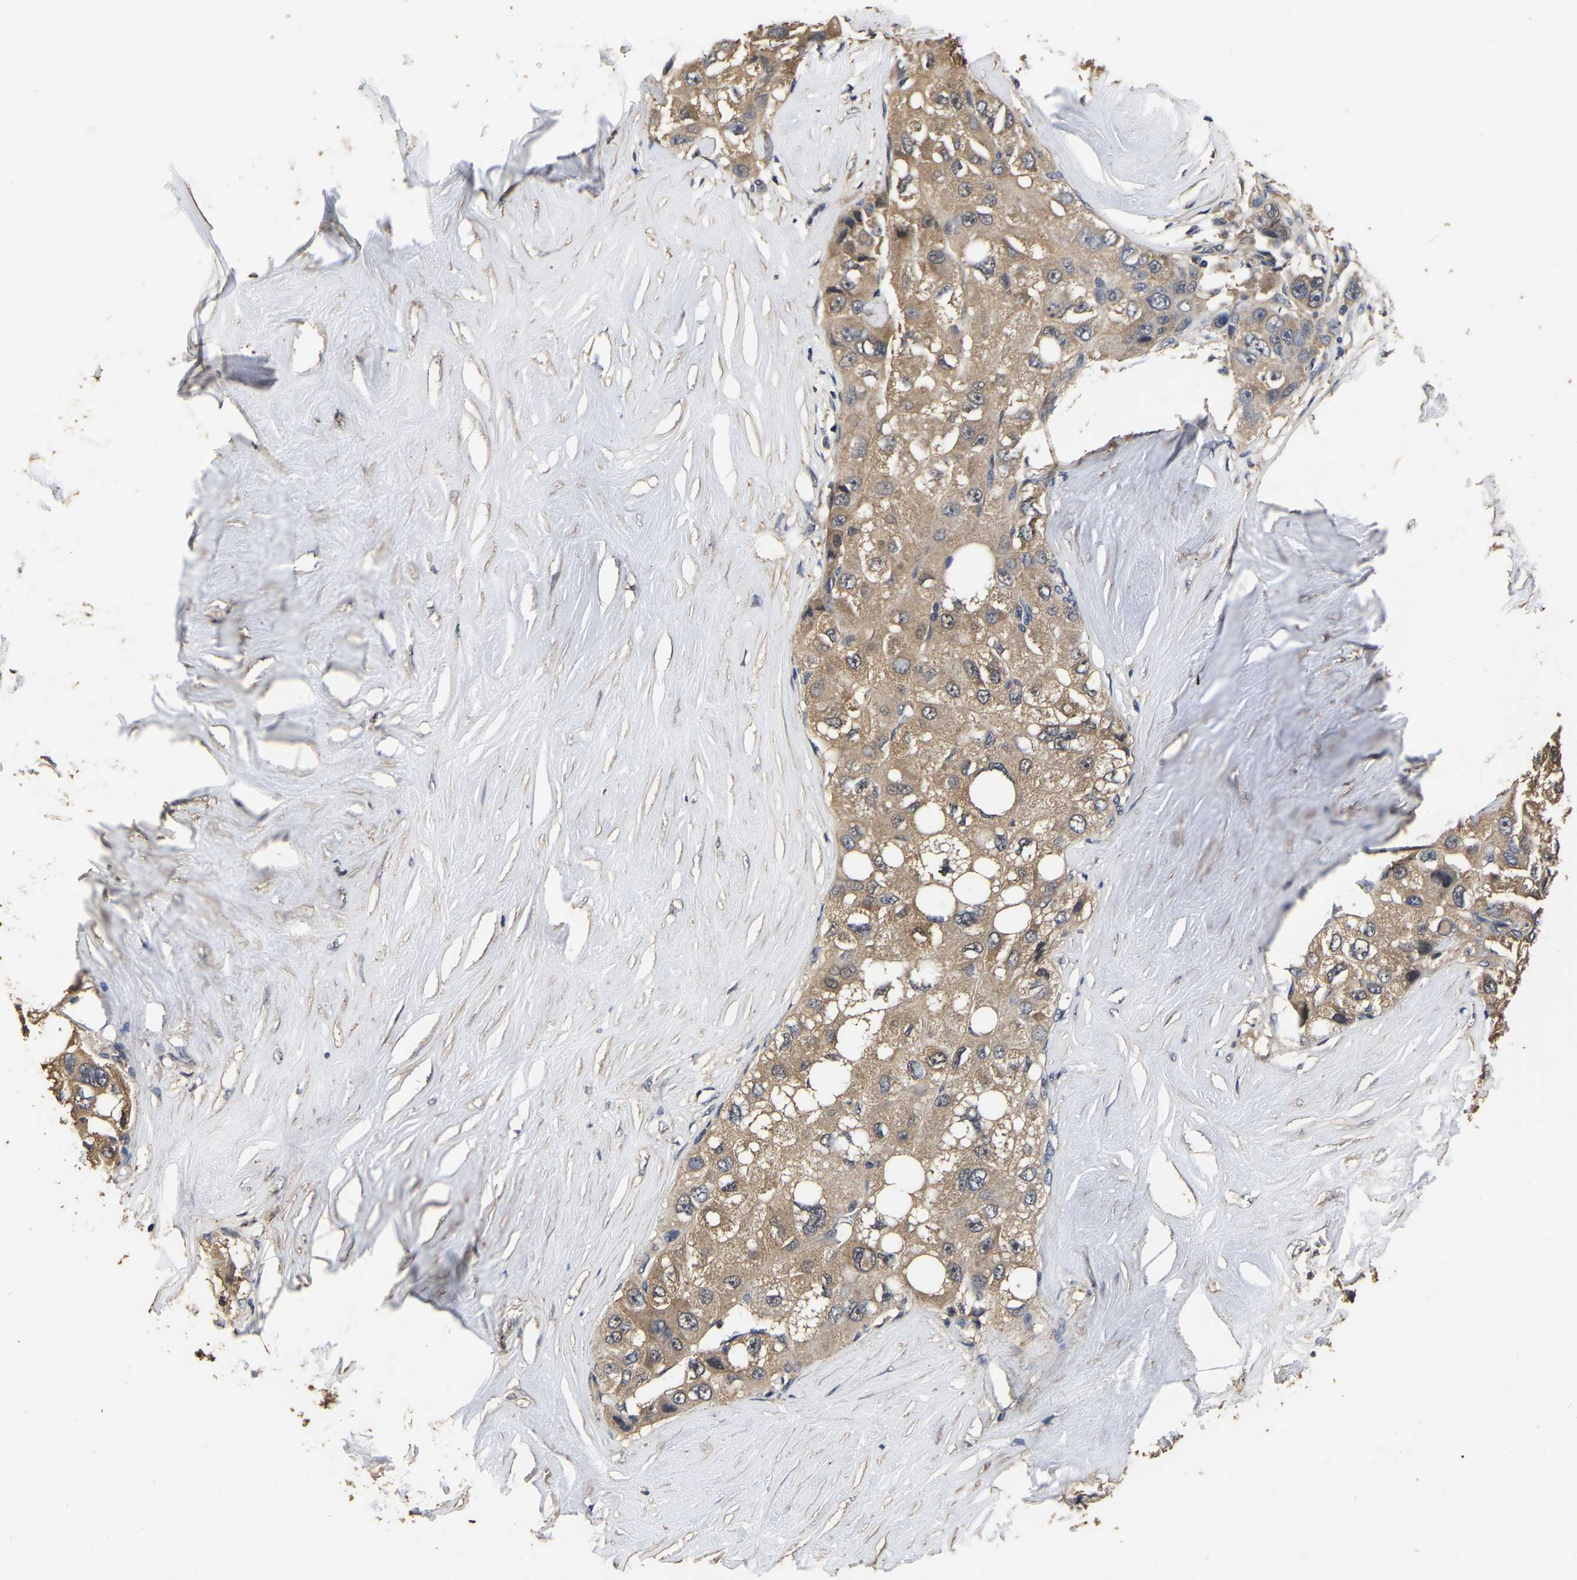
{"staining": {"intensity": "weak", "quantity": ">75%", "location": "cytoplasmic/membranous"}, "tissue": "liver cancer", "cell_type": "Tumor cells", "image_type": "cancer", "snomed": [{"axis": "morphology", "description": "Carcinoma, Hepatocellular, NOS"}, {"axis": "topography", "description": "Liver"}], "caption": "Immunohistochemical staining of liver cancer exhibits low levels of weak cytoplasmic/membranous staining in about >75% of tumor cells. (DAB IHC with brightfield microscopy, high magnification).", "gene": "STK32C", "patient": {"sex": "male", "age": 80}}